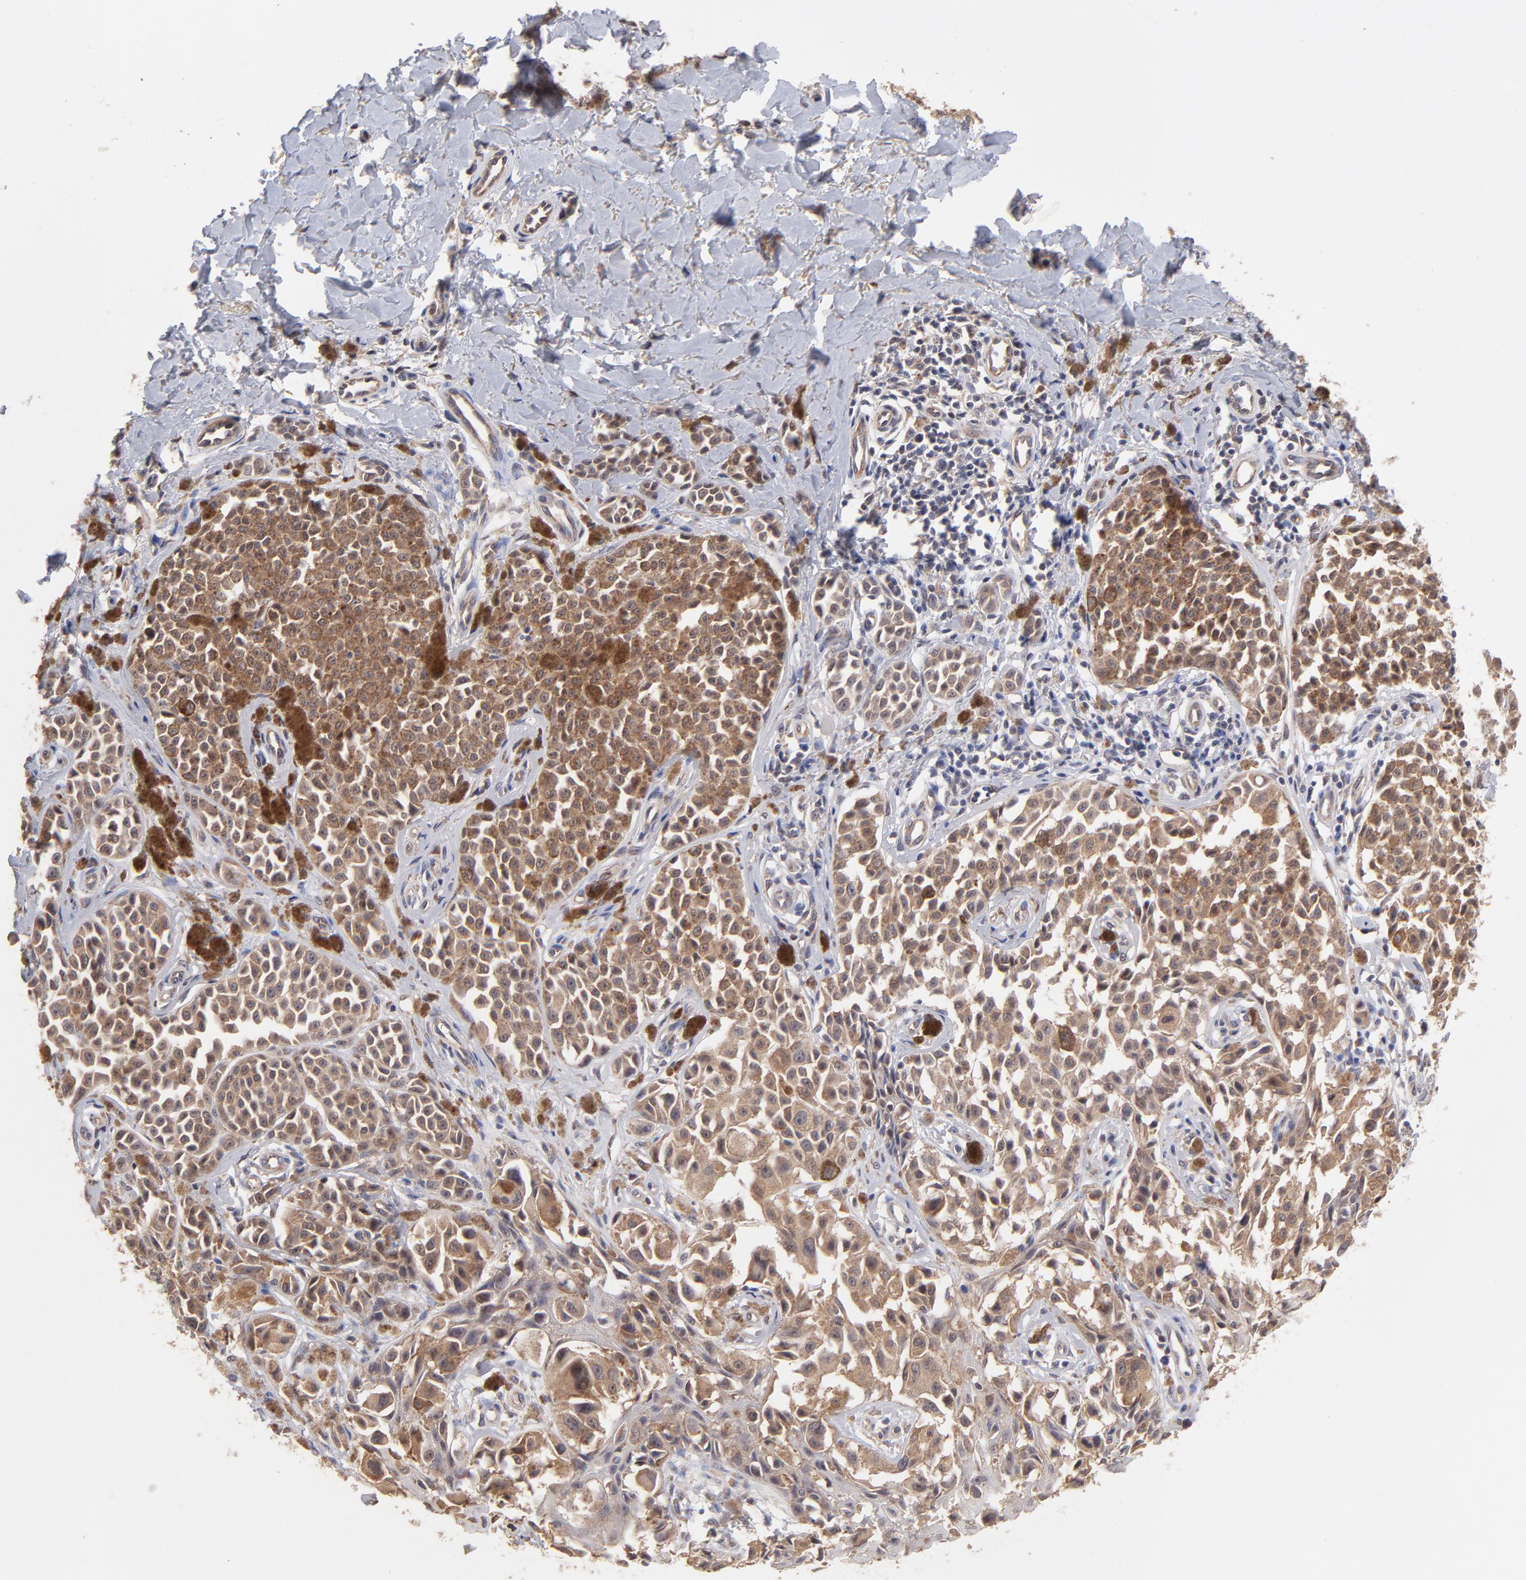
{"staining": {"intensity": "moderate", "quantity": ">75%", "location": "cytoplasmic/membranous"}, "tissue": "melanoma", "cell_type": "Tumor cells", "image_type": "cancer", "snomed": [{"axis": "morphology", "description": "Malignant melanoma, NOS"}, {"axis": "topography", "description": "Skin"}], "caption": "Immunohistochemistry (DAB) staining of human melanoma reveals moderate cytoplasmic/membranous protein positivity in about >75% of tumor cells.", "gene": "STAP2", "patient": {"sex": "female", "age": 38}}